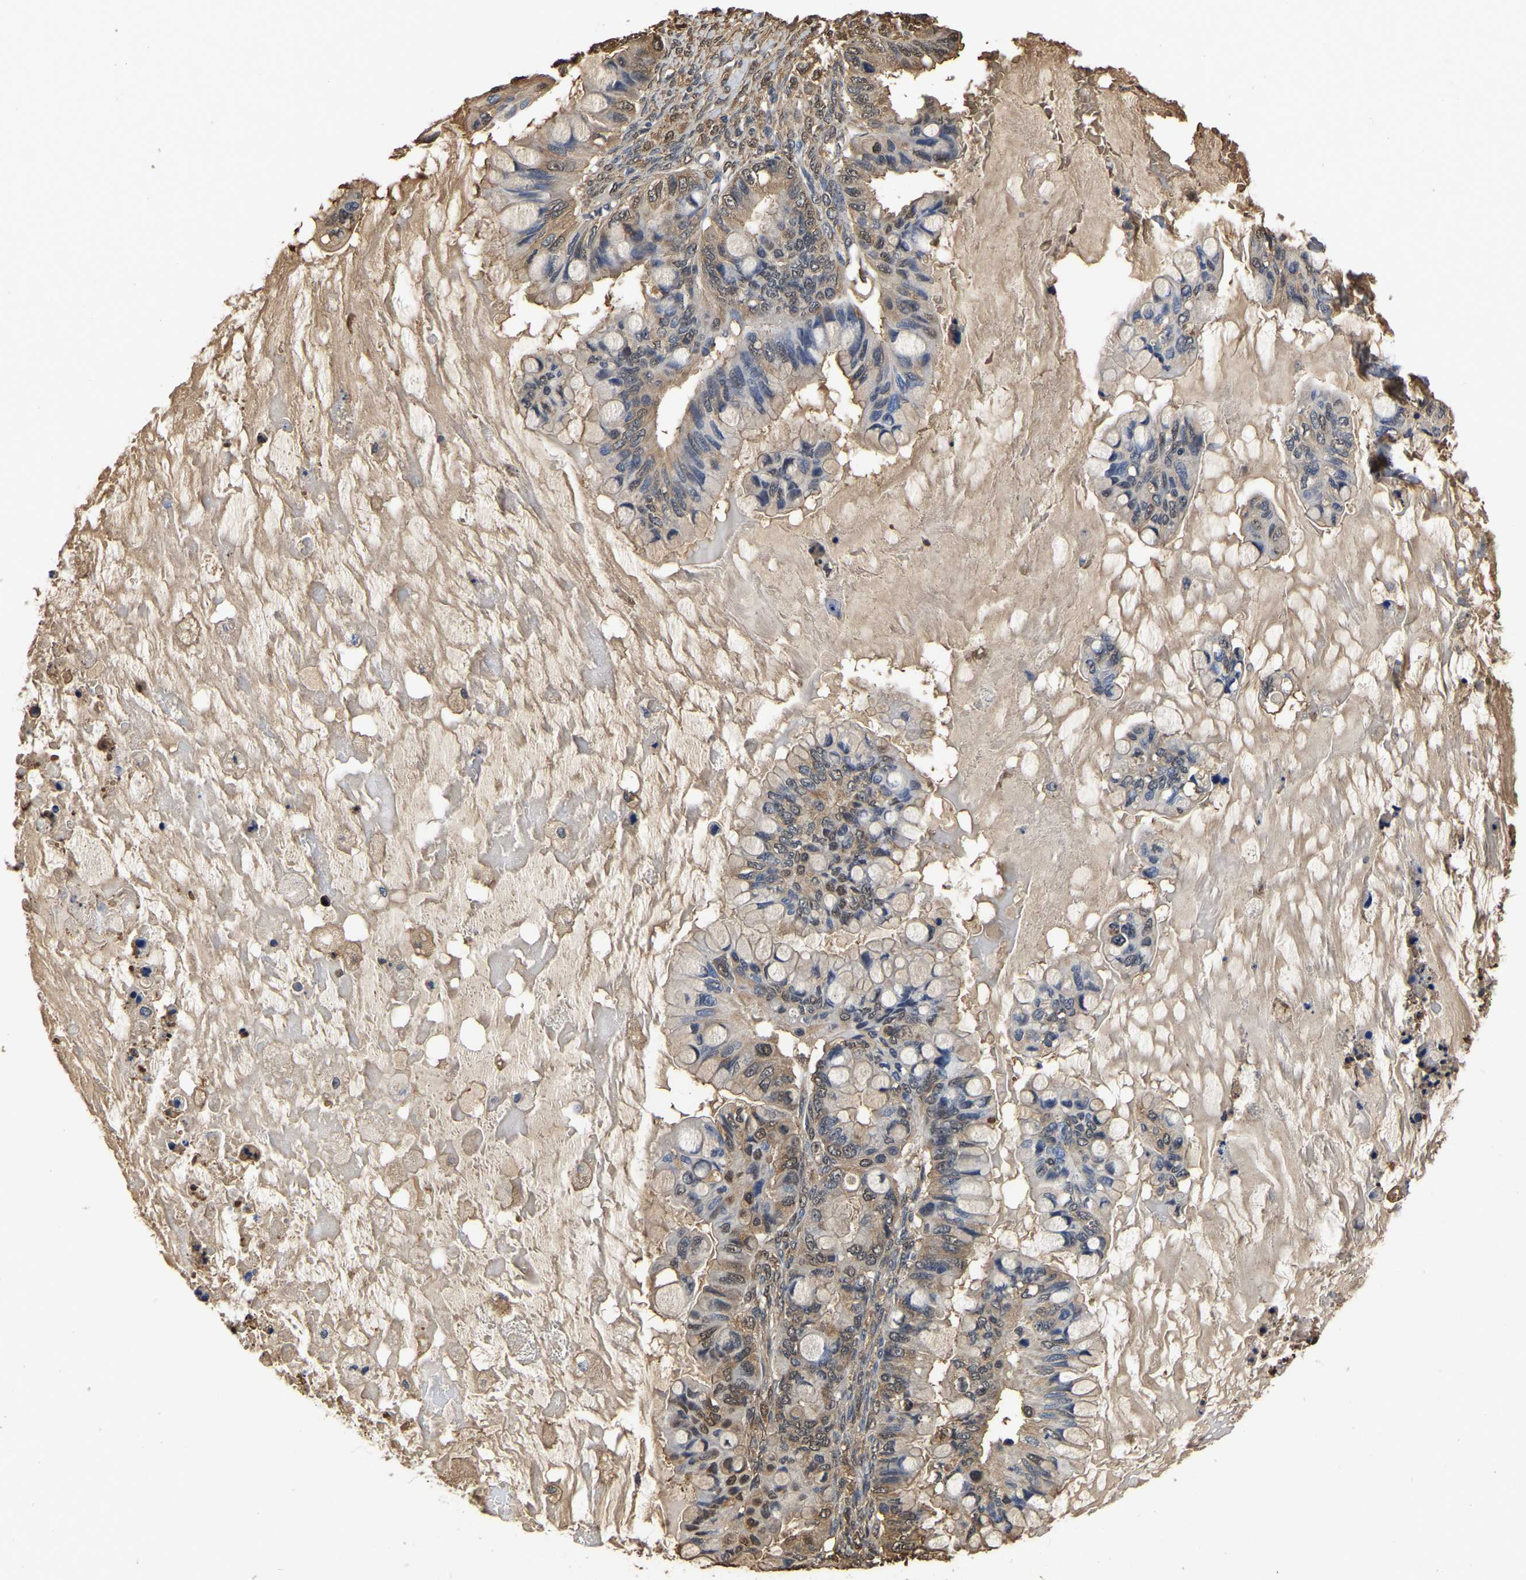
{"staining": {"intensity": "moderate", "quantity": "25%-75%", "location": "cytoplasmic/membranous"}, "tissue": "ovarian cancer", "cell_type": "Tumor cells", "image_type": "cancer", "snomed": [{"axis": "morphology", "description": "Cystadenocarcinoma, mucinous, NOS"}, {"axis": "topography", "description": "Ovary"}], "caption": "Human ovarian mucinous cystadenocarcinoma stained with a brown dye exhibits moderate cytoplasmic/membranous positive staining in approximately 25%-75% of tumor cells.", "gene": "LDHB", "patient": {"sex": "female", "age": 80}}